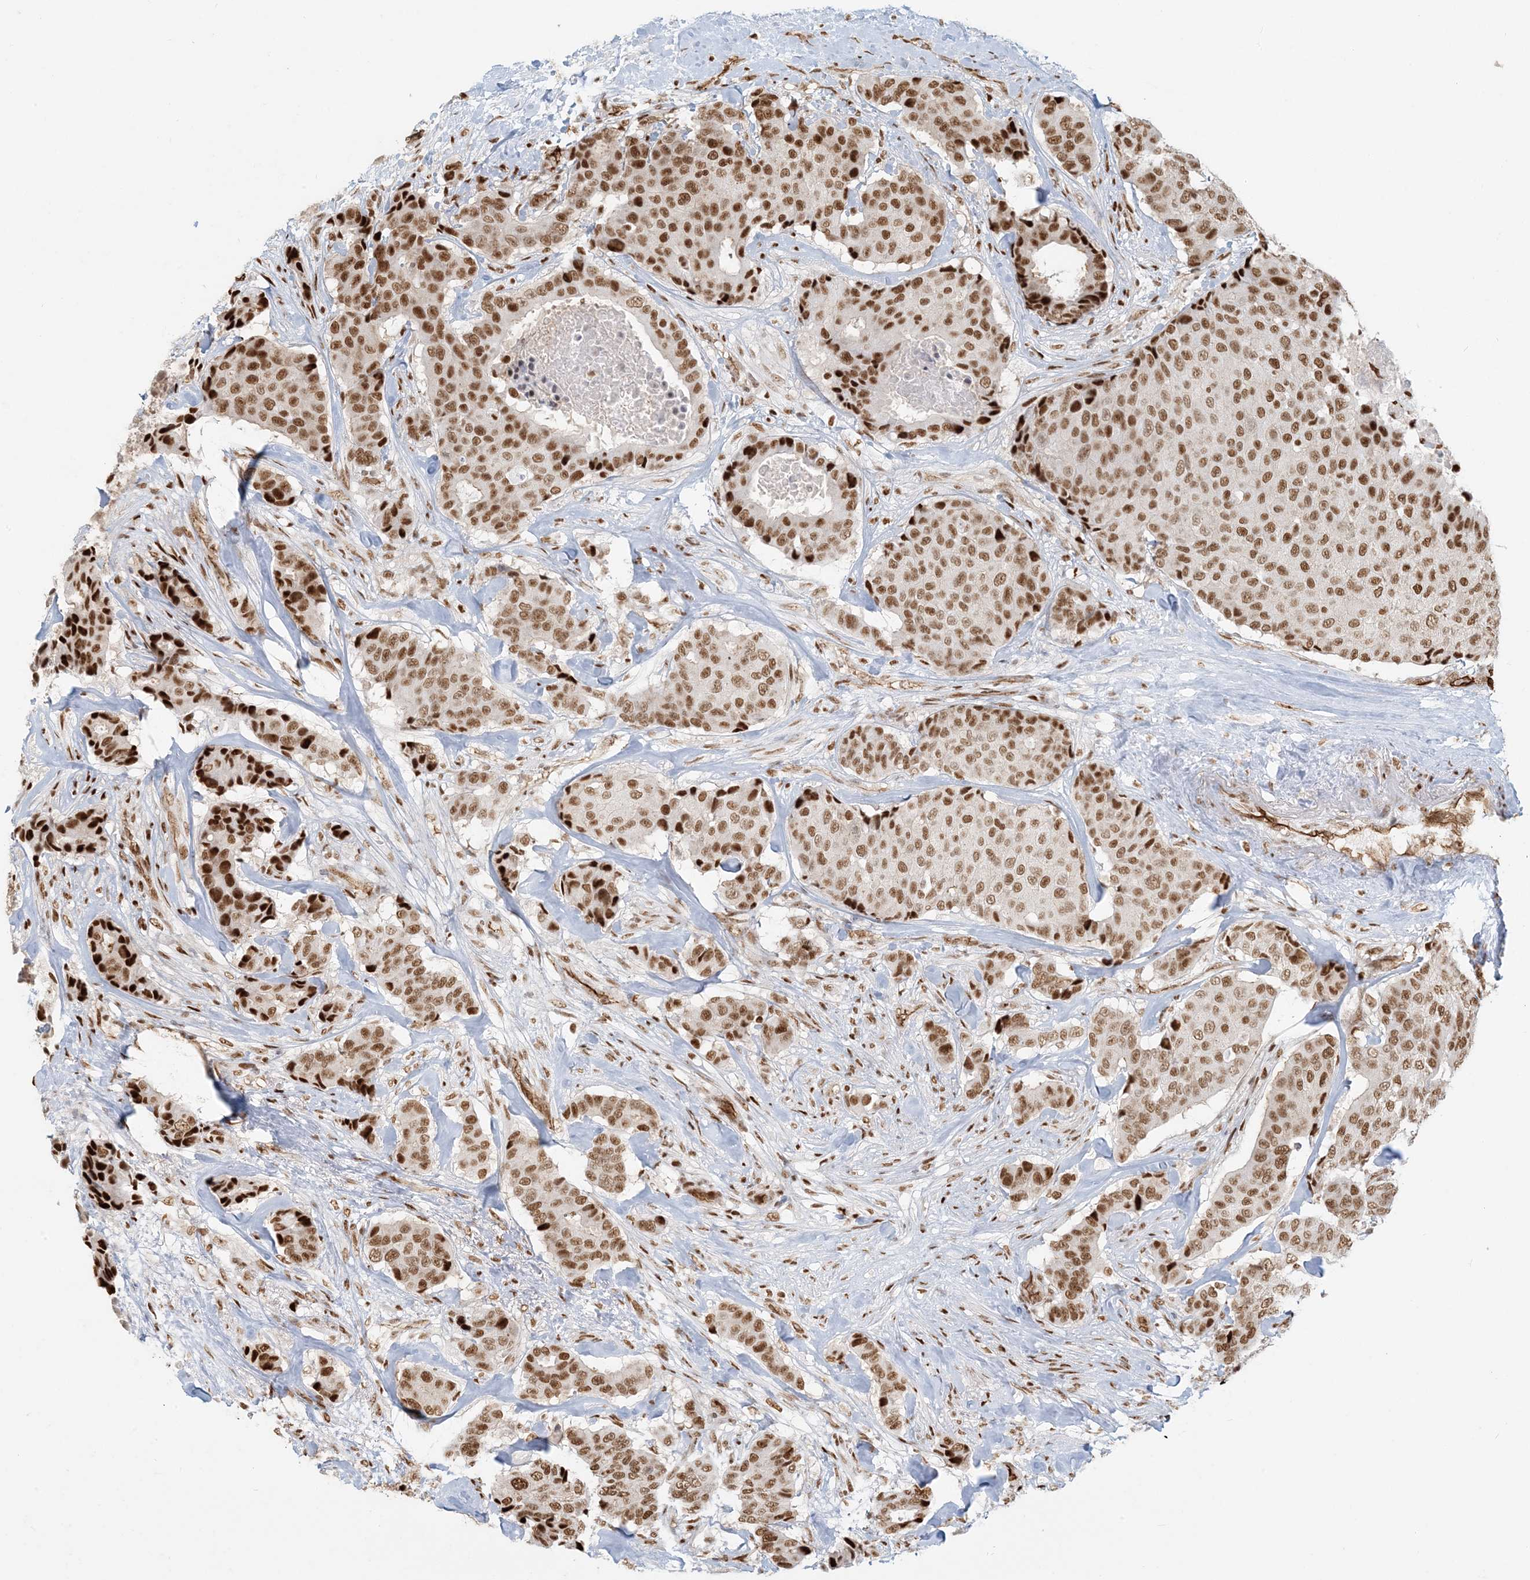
{"staining": {"intensity": "moderate", "quantity": ">75%", "location": "nuclear"}, "tissue": "breast cancer", "cell_type": "Tumor cells", "image_type": "cancer", "snomed": [{"axis": "morphology", "description": "Duct carcinoma"}, {"axis": "topography", "description": "Breast"}], "caption": "Invasive ductal carcinoma (breast) stained with a protein marker shows moderate staining in tumor cells.", "gene": "CKS2", "patient": {"sex": "female", "age": 75}}